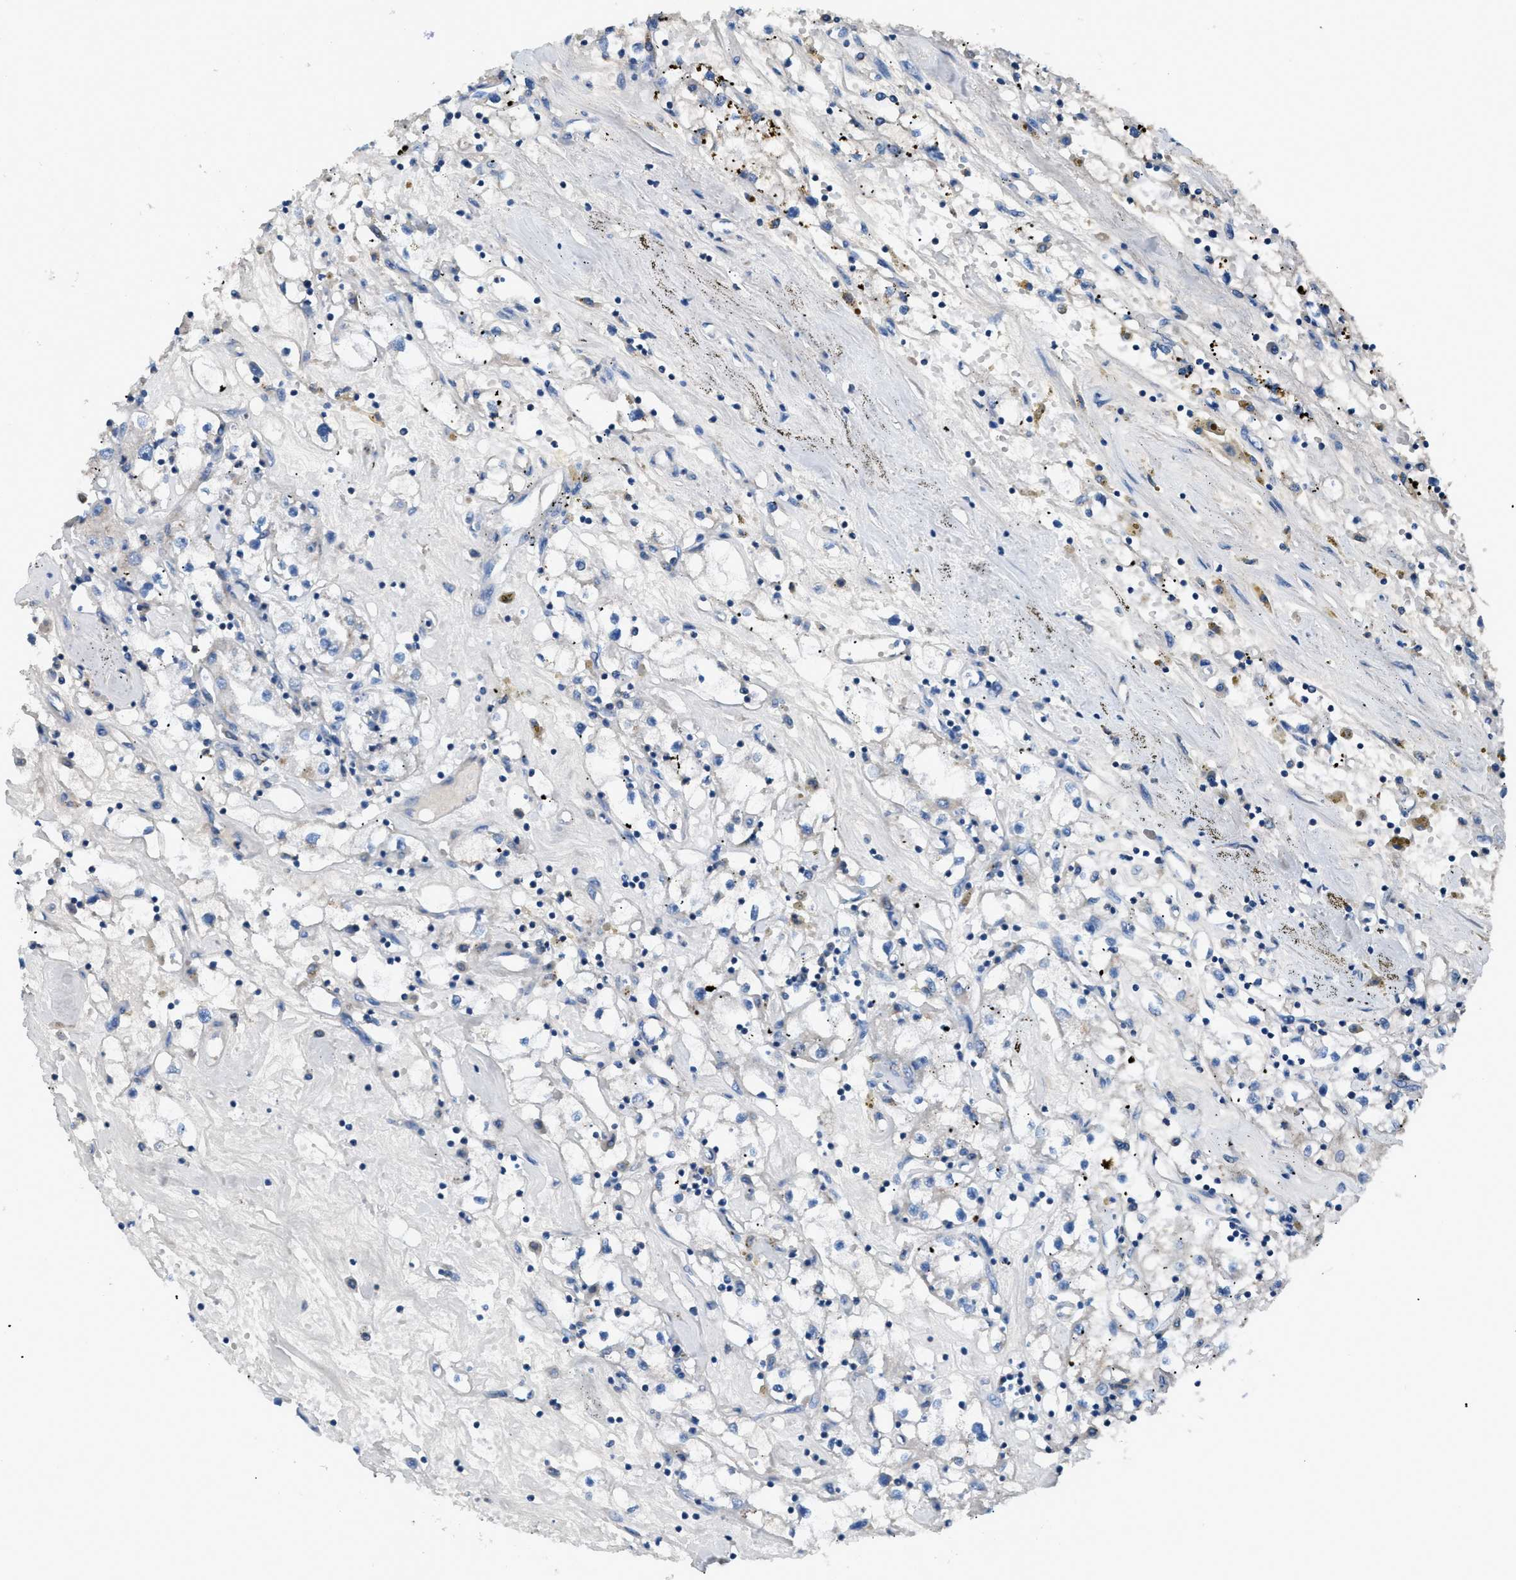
{"staining": {"intensity": "negative", "quantity": "none", "location": "none"}, "tissue": "renal cancer", "cell_type": "Tumor cells", "image_type": "cancer", "snomed": [{"axis": "morphology", "description": "Adenocarcinoma, NOS"}, {"axis": "topography", "description": "Kidney"}], "caption": "High power microscopy micrograph of an immunohistochemistry (IHC) histopathology image of renal cancer (adenocarcinoma), revealing no significant positivity in tumor cells.", "gene": "SGCZ", "patient": {"sex": "male", "age": 56}}